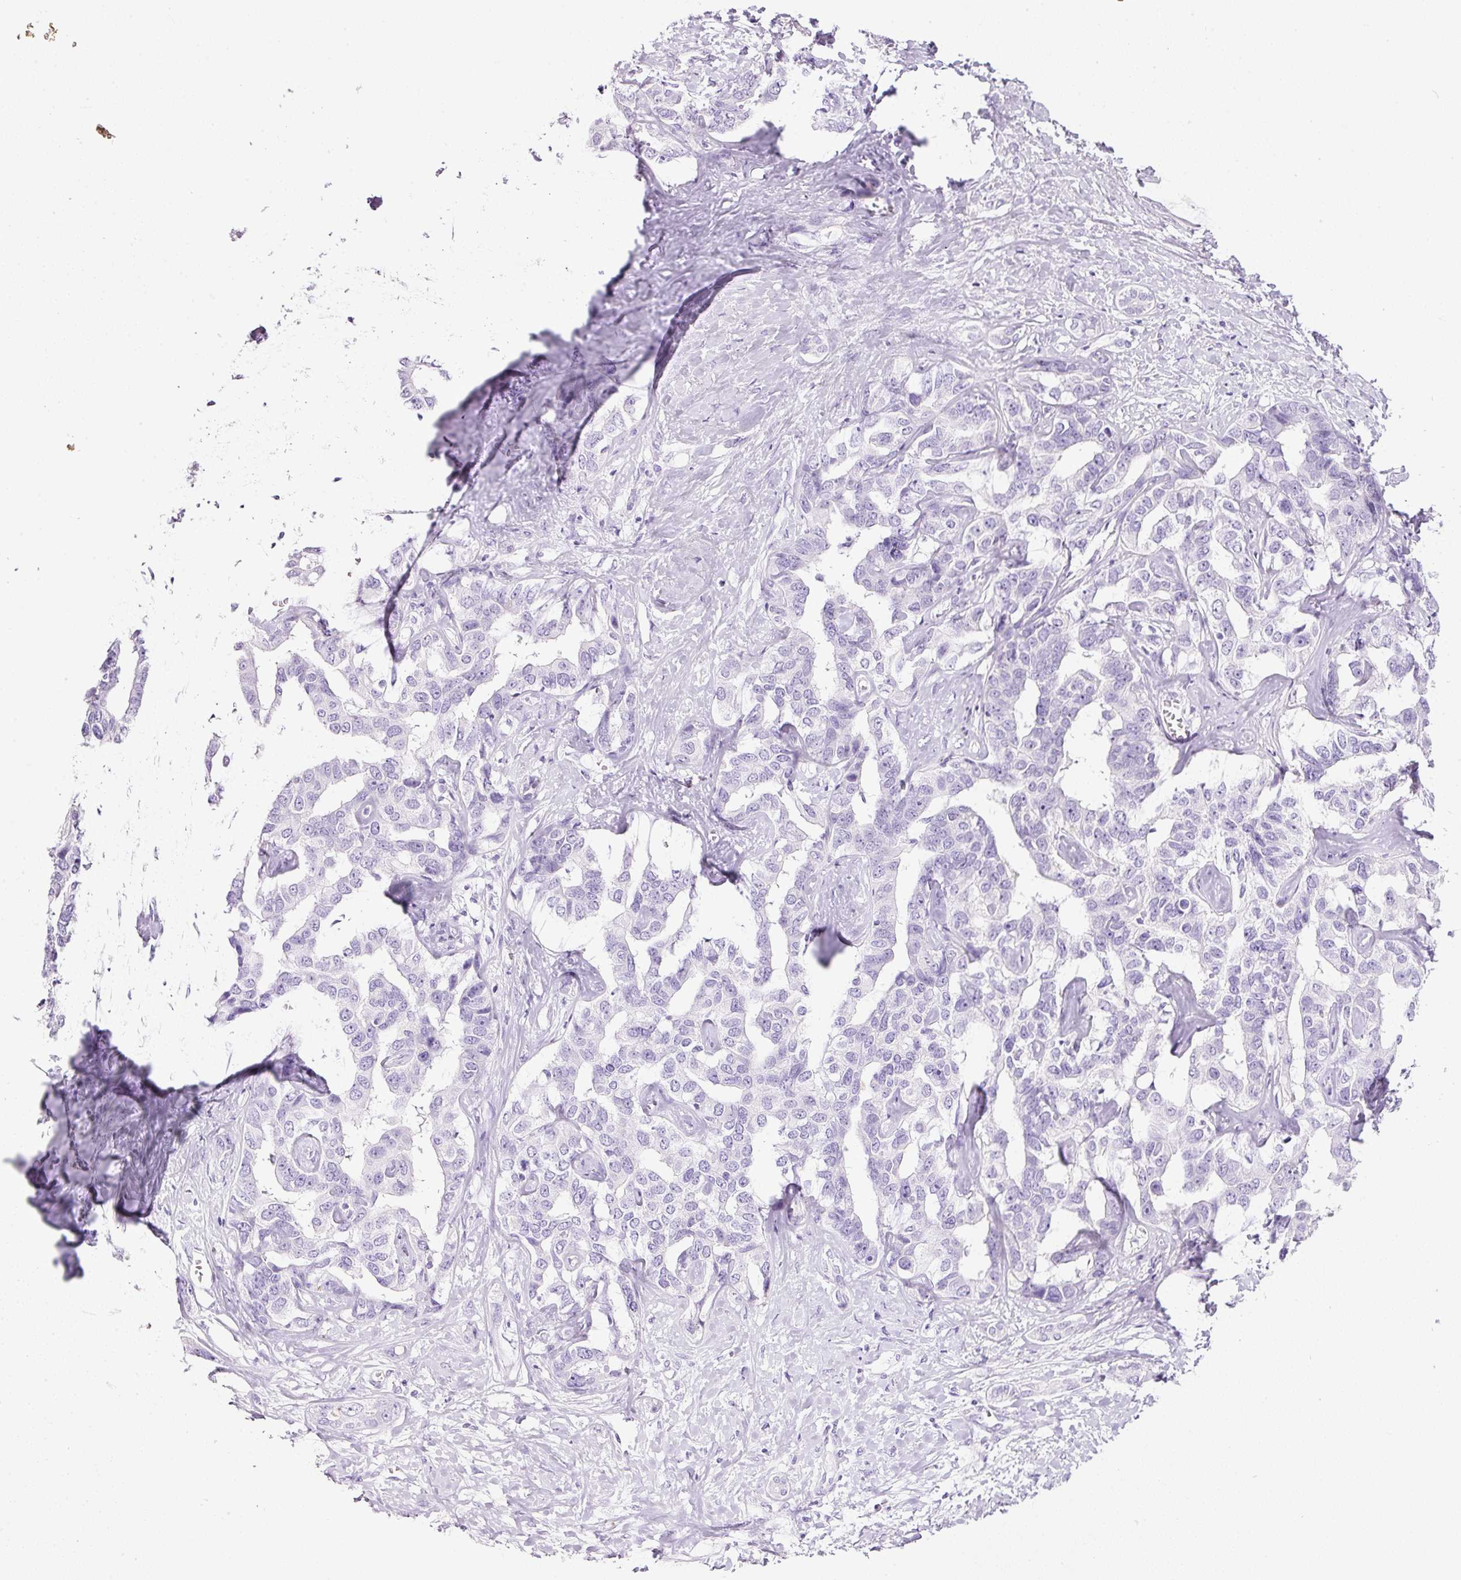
{"staining": {"intensity": "negative", "quantity": "none", "location": "none"}, "tissue": "liver cancer", "cell_type": "Tumor cells", "image_type": "cancer", "snomed": [{"axis": "morphology", "description": "Cholangiocarcinoma"}, {"axis": "topography", "description": "Liver"}], "caption": "This is an IHC photomicrograph of human liver cancer (cholangiocarcinoma). There is no positivity in tumor cells.", "gene": "BSND", "patient": {"sex": "male", "age": 59}}